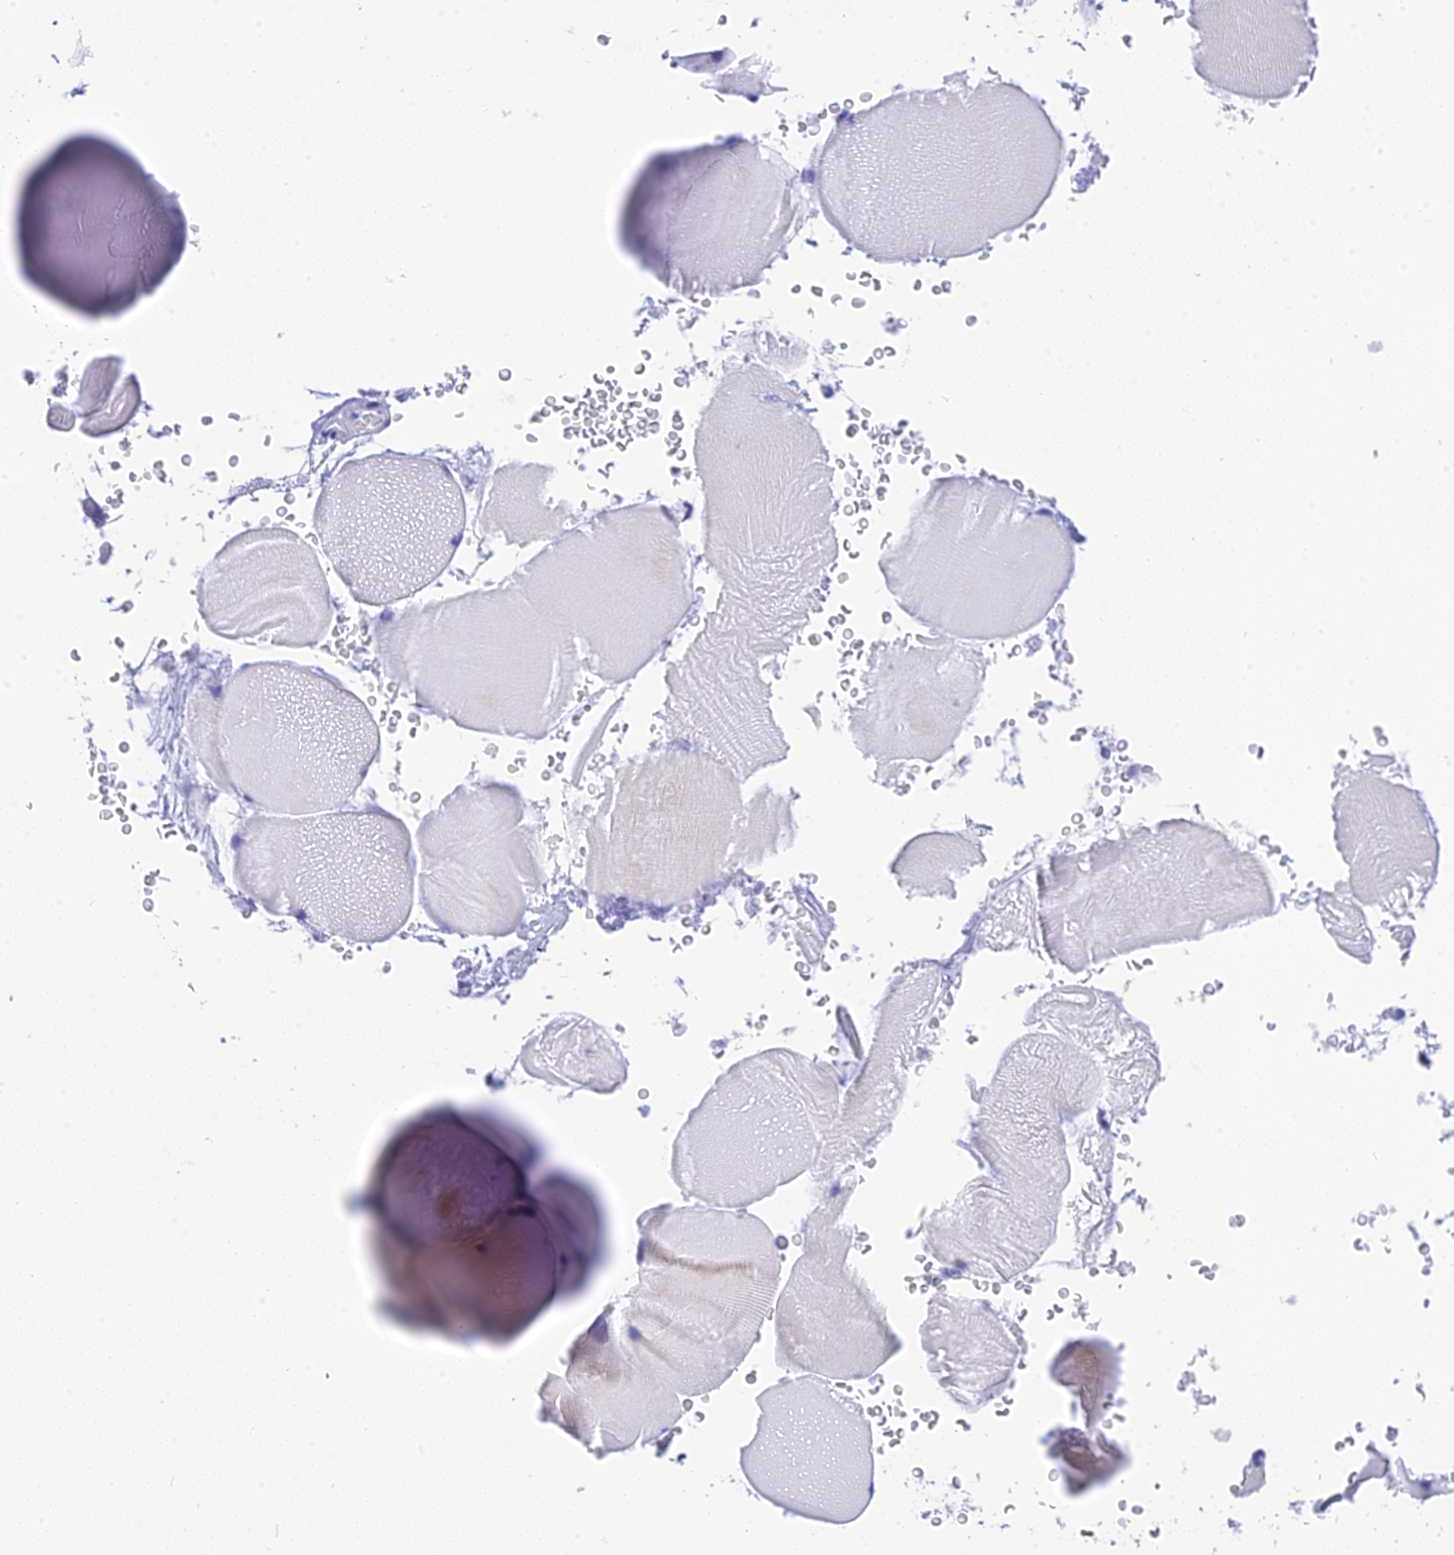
{"staining": {"intensity": "negative", "quantity": "none", "location": "none"}, "tissue": "skeletal muscle", "cell_type": "Myocytes", "image_type": "normal", "snomed": [{"axis": "morphology", "description": "Normal tissue, NOS"}, {"axis": "topography", "description": "Skeletal muscle"}], "caption": "Skeletal muscle was stained to show a protein in brown. There is no significant expression in myocytes. (Brightfield microscopy of DAB immunohistochemistry (IHC) at high magnification).", "gene": "KDELR3", "patient": {"sex": "male", "age": 62}}